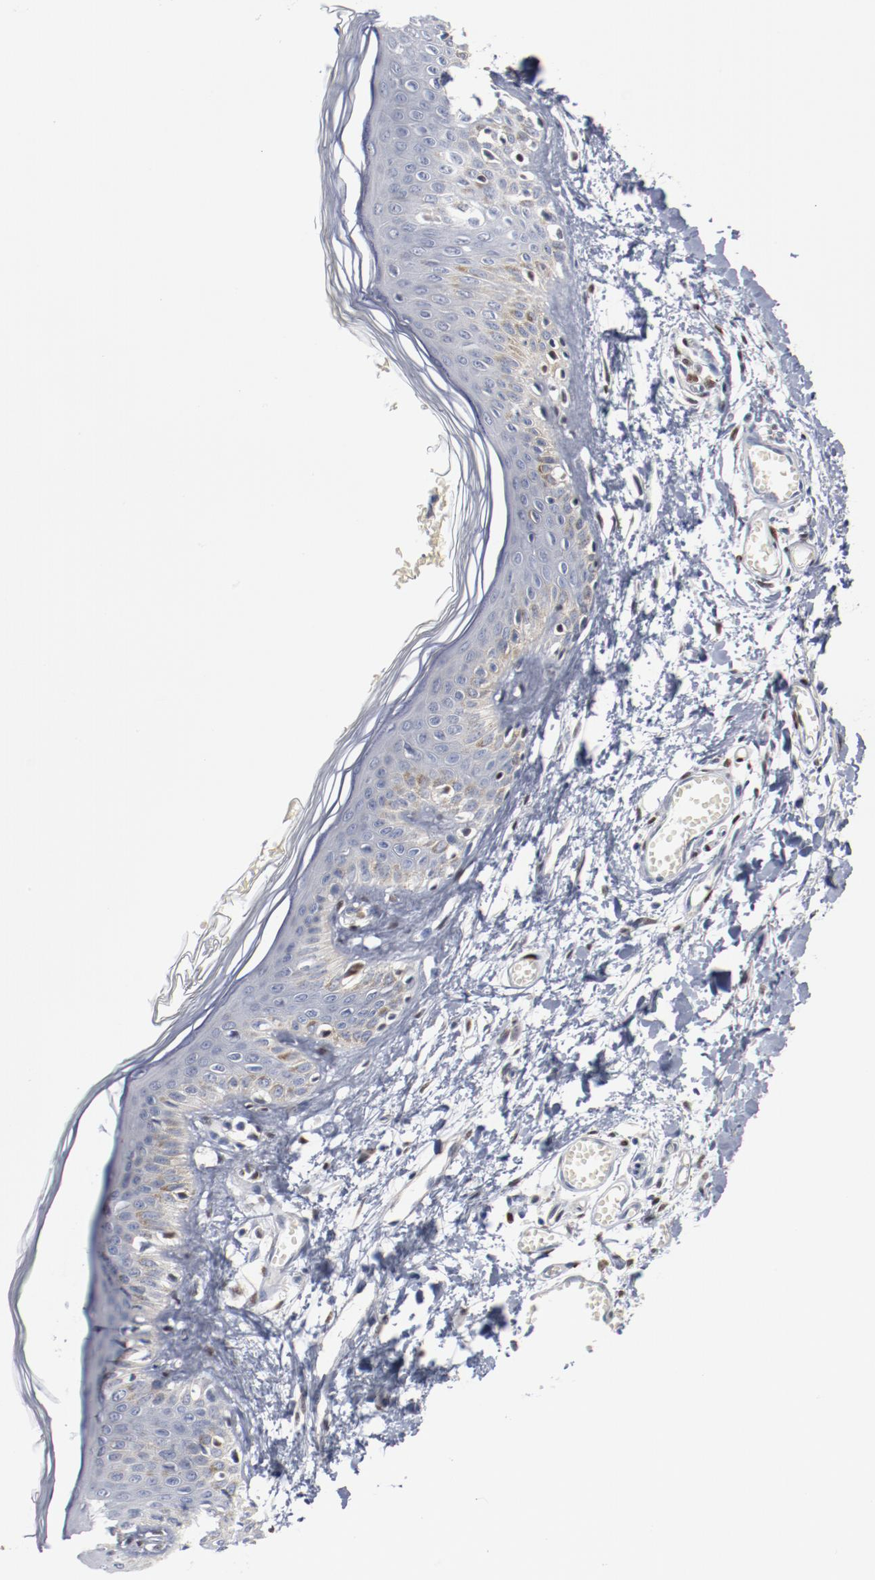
{"staining": {"intensity": "weak", "quantity": ">75%", "location": "nuclear"}, "tissue": "skin", "cell_type": "Fibroblasts", "image_type": "normal", "snomed": [{"axis": "morphology", "description": "Normal tissue, NOS"}, {"axis": "morphology", "description": "Sarcoma, NOS"}, {"axis": "topography", "description": "Skin"}, {"axis": "topography", "description": "Soft tissue"}], "caption": "IHC micrograph of benign skin stained for a protein (brown), which shows low levels of weak nuclear staining in approximately >75% of fibroblasts.", "gene": "ZEB2", "patient": {"sex": "female", "age": 51}}